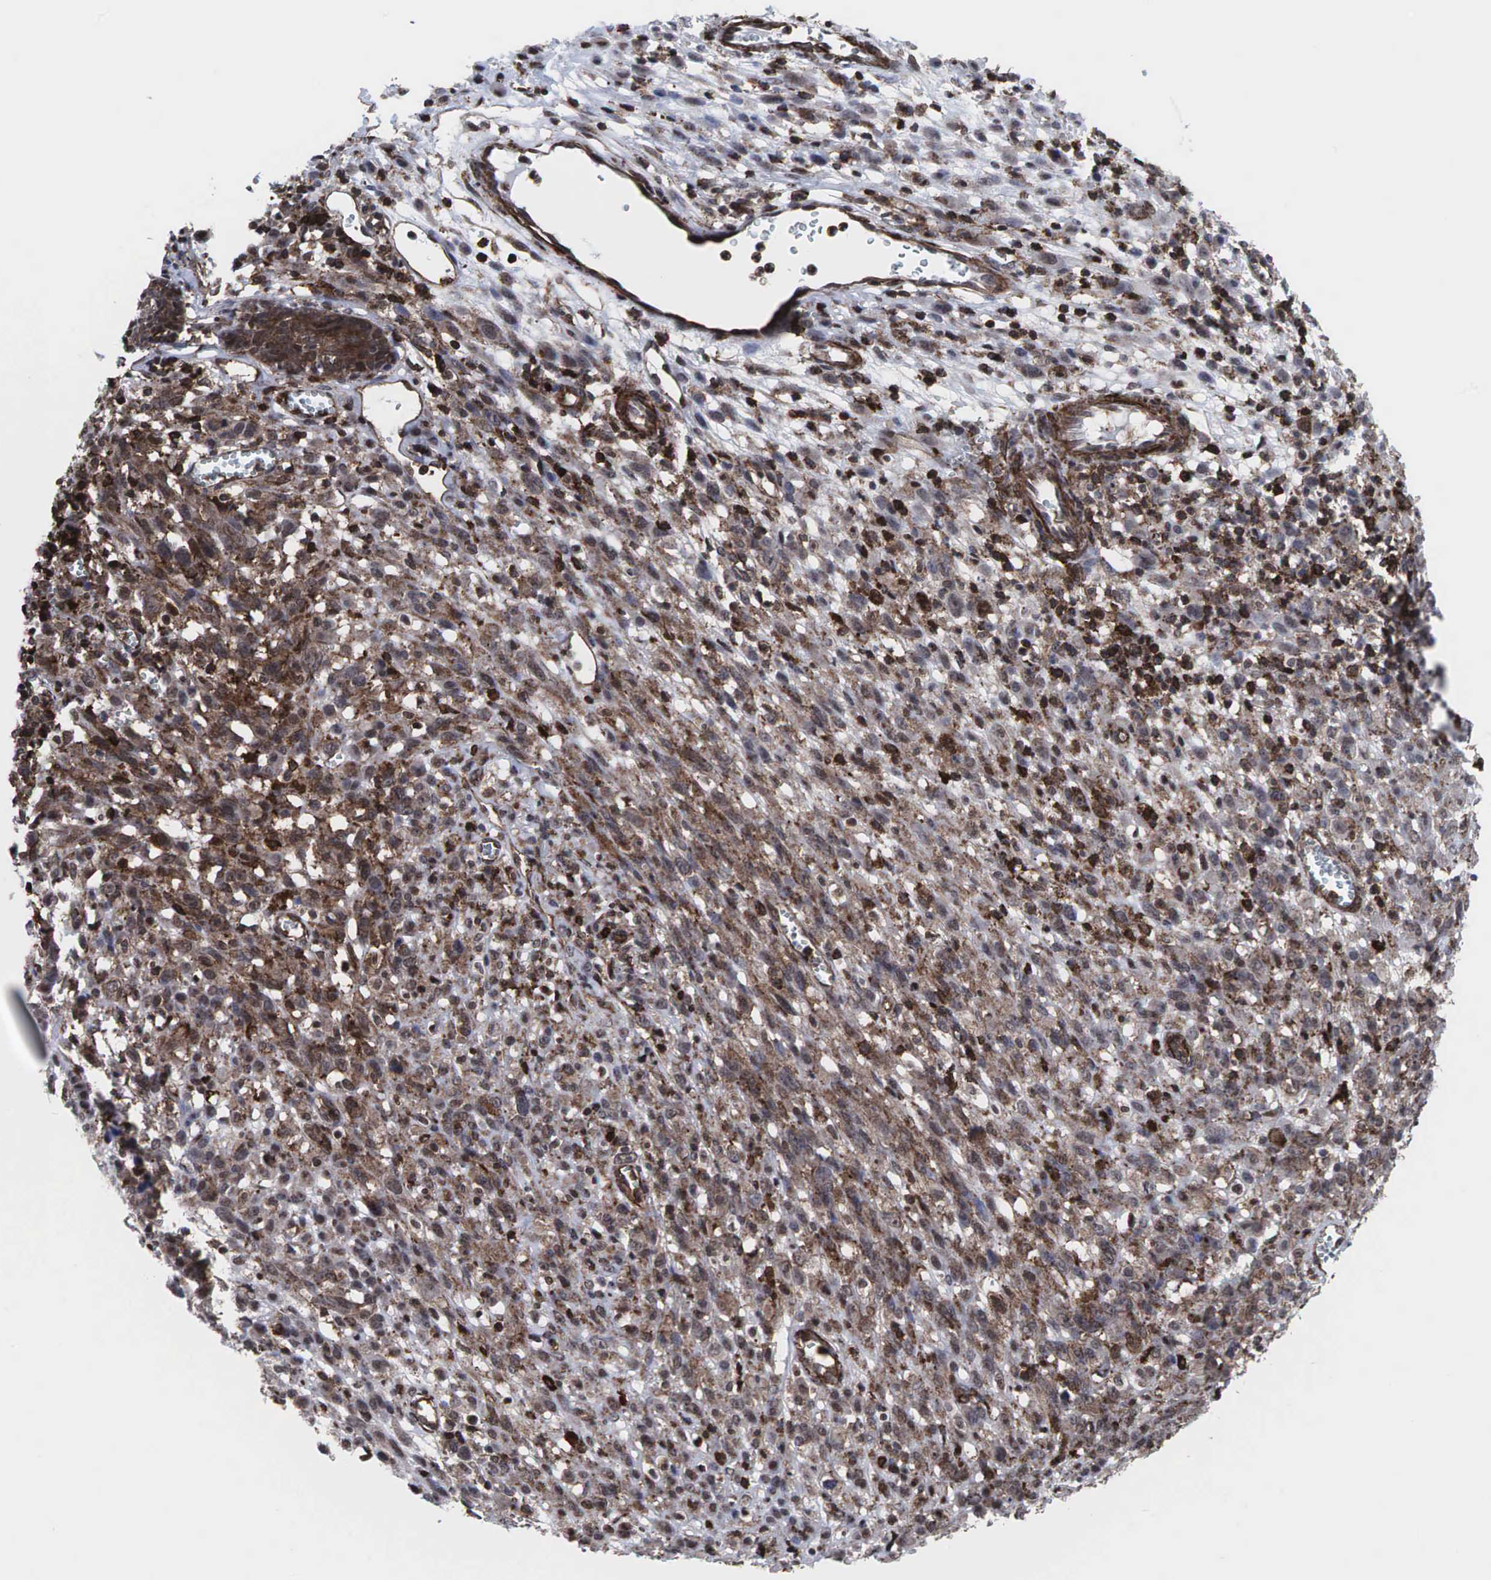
{"staining": {"intensity": "weak", "quantity": ">75%", "location": "cytoplasmic/membranous"}, "tissue": "melanoma", "cell_type": "Tumor cells", "image_type": "cancer", "snomed": [{"axis": "morphology", "description": "Malignant melanoma, NOS"}, {"axis": "topography", "description": "Skin"}], "caption": "Immunohistochemical staining of human melanoma exhibits low levels of weak cytoplasmic/membranous protein positivity in approximately >75% of tumor cells.", "gene": "GPRASP1", "patient": {"sex": "male", "age": 51}}